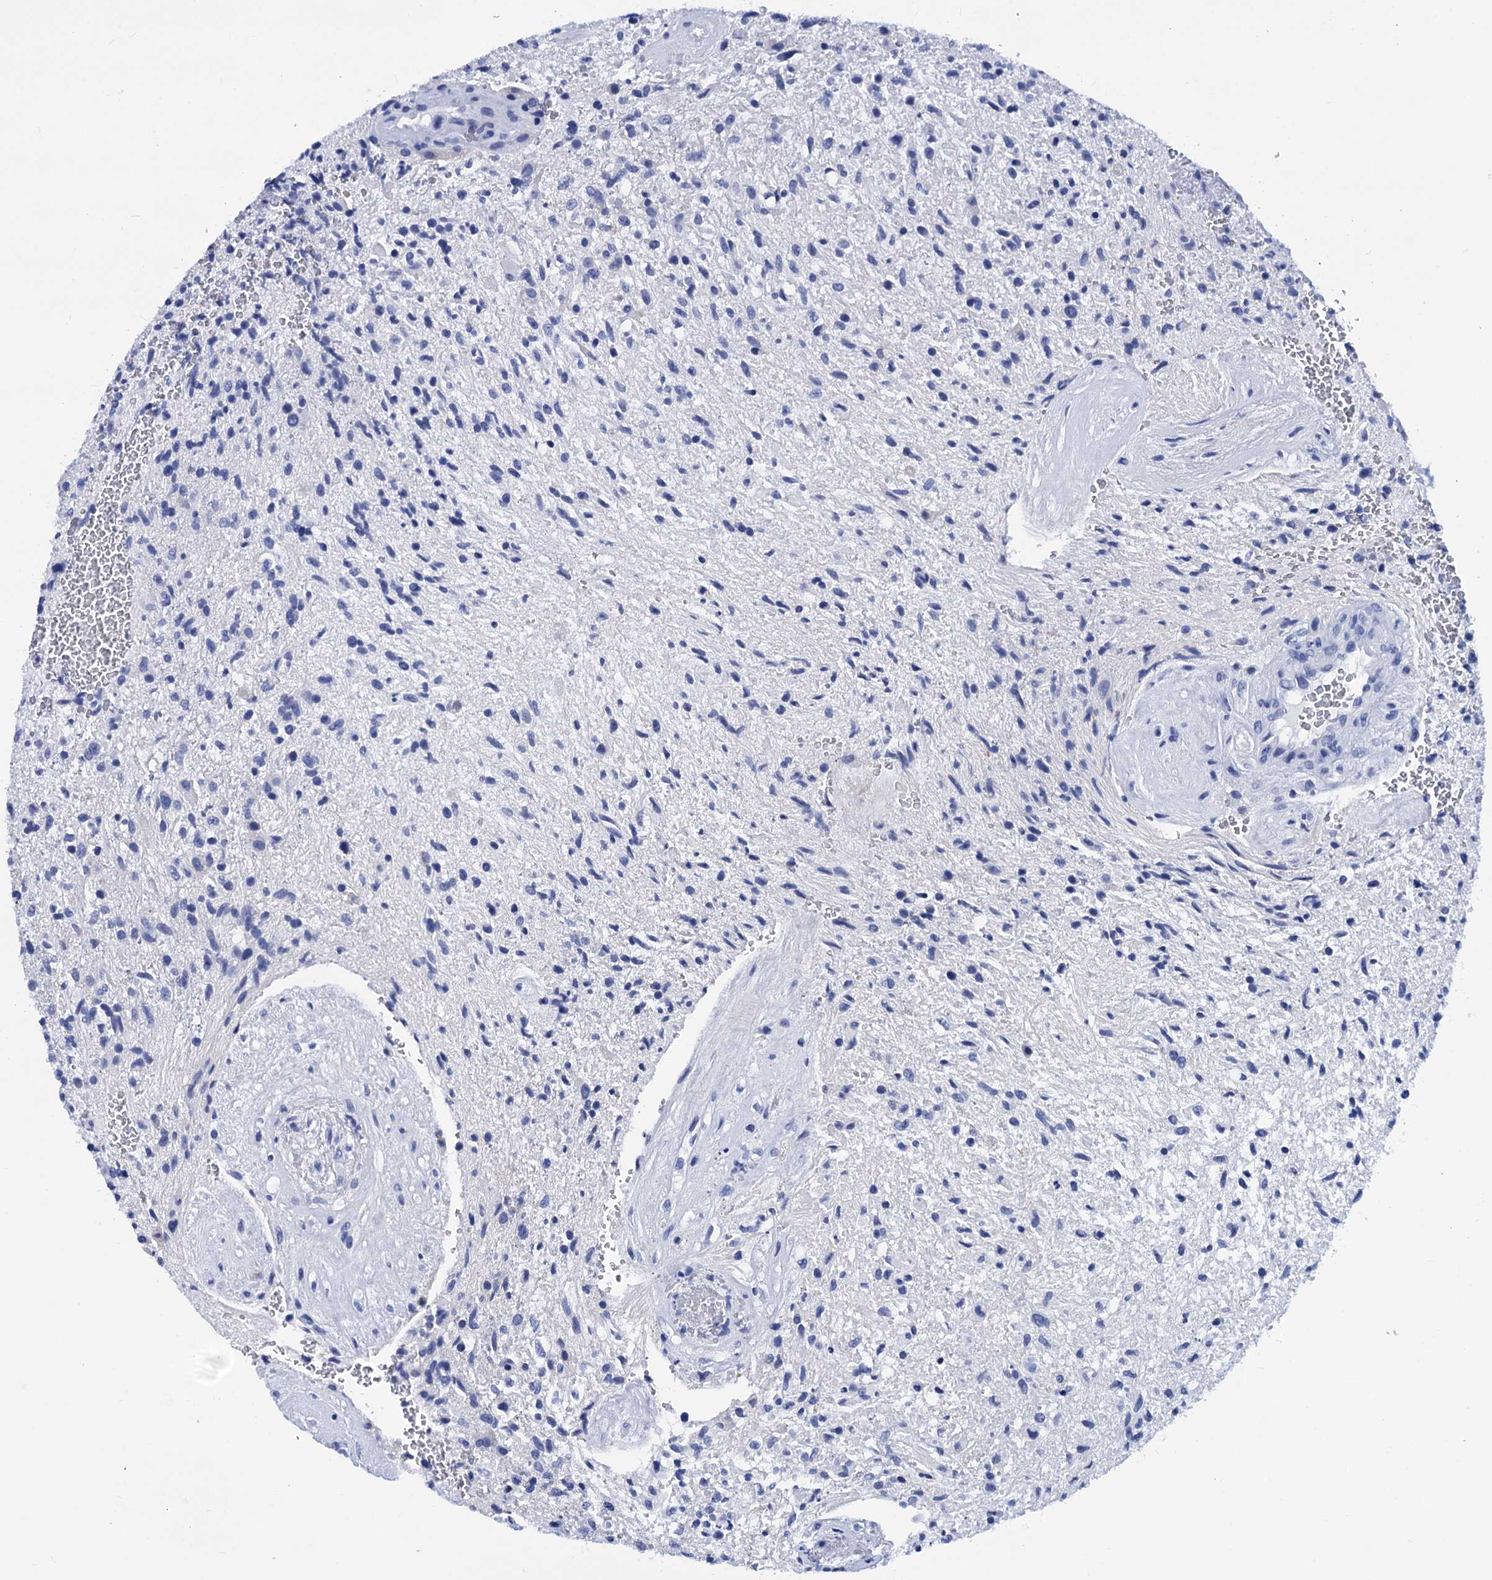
{"staining": {"intensity": "negative", "quantity": "none", "location": "none"}, "tissue": "glioma", "cell_type": "Tumor cells", "image_type": "cancer", "snomed": [{"axis": "morphology", "description": "Glioma, malignant, High grade"}, {"axis": "topography", "description": "Brain"}], "caption": "High magnification brightfield microscopy of high-grade glioma (malignant) stained with DAB (3,3'-diaminobenzidine) (brown) and counterstained with hematoxylin (blue): tumor cells show no significant staining.", "gene": "MYBPC3", "patient": {"sex": "male", "age": 56}}